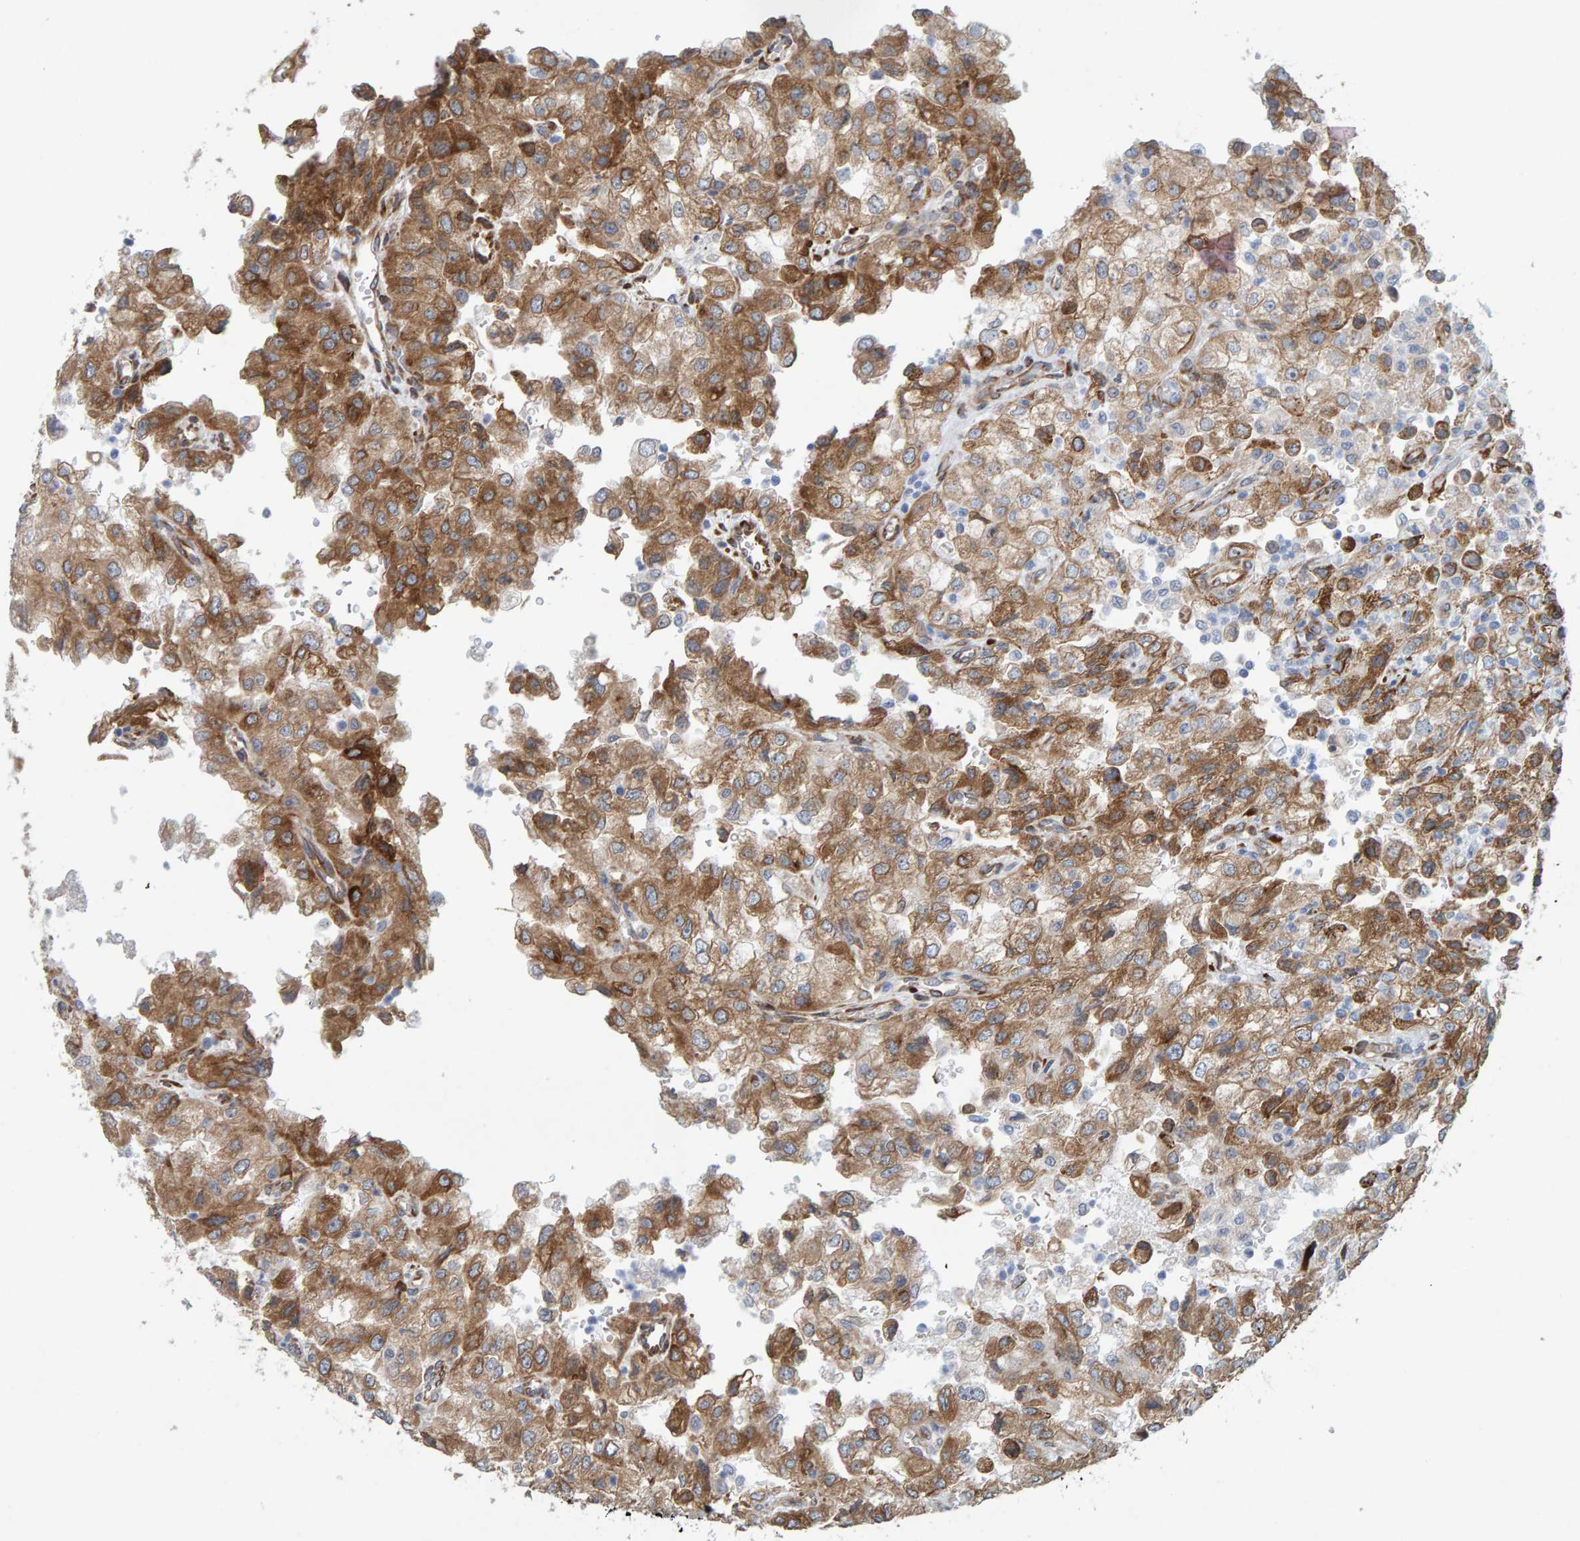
{"staining": {"intensity": "moderate", "quantity": ">75%", "location": "cytoplasmic/membranous"}, "tissue": "renal cancer", "cell_type": "Tumor cells", "image_type": "cancer", "snomed": [{"axis": "morphology", "description": "Adenocarcinoma, NOS"}, {"axis": "topography", "description": "Kidney"}], "caption": "Immunohistochemistry (IHC) histopathology image of renal adenocarcinoma stained for a protein (brown), which displays medium levels of moderate cytoplasmic/membranous expression in about >75% of tumor cells.", "gene": "MMP16", "patient": {"sex": "female", "age": 54}}